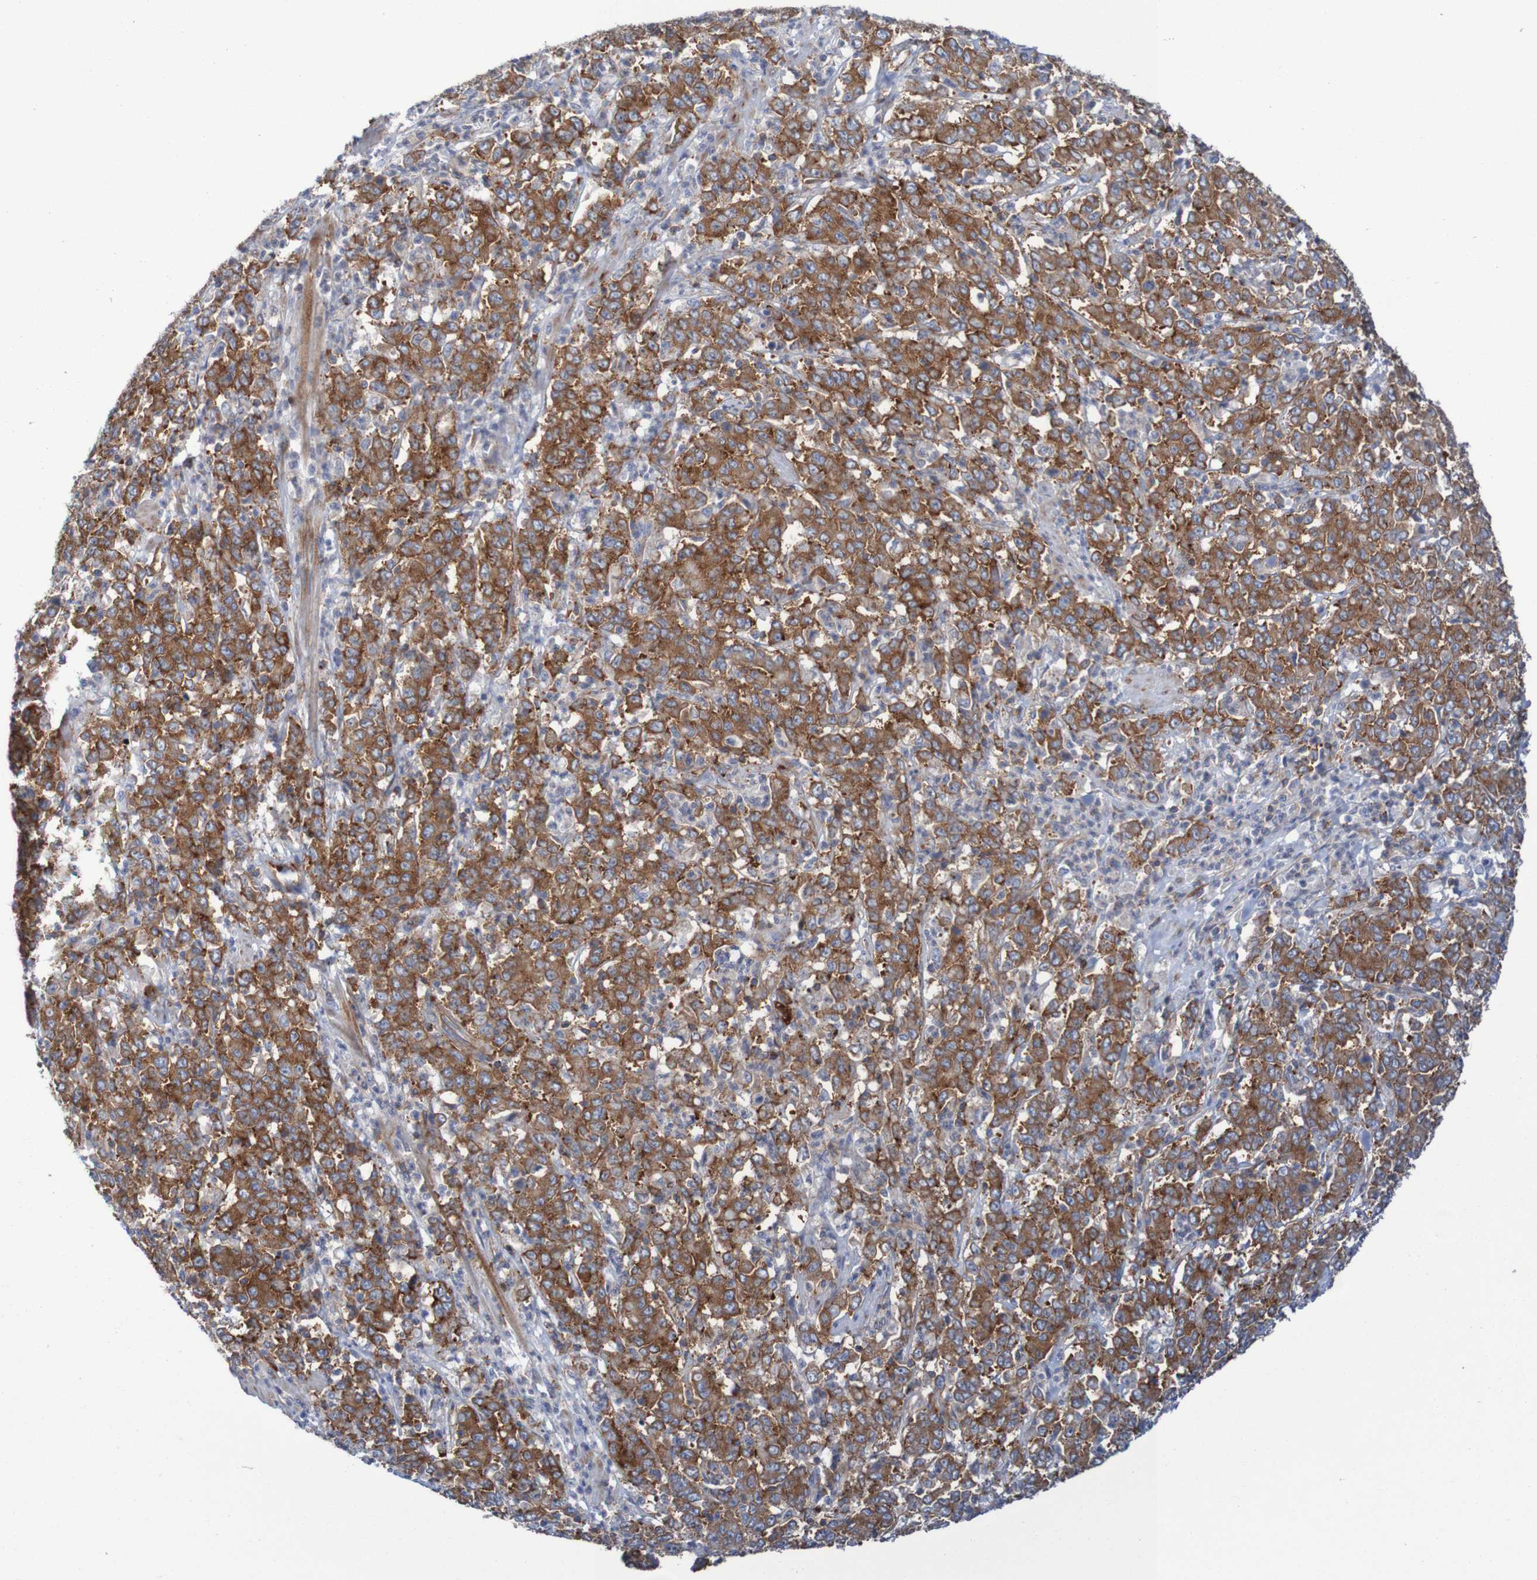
{"staining": {"intensity": "moderate", "quantity": ">75%", "location": "cytoplasmic/membranous"}, "tissue": "stomach cancer", "cell_type": "Tumor cells", "image_type": "cancer", "snomed": [{"axis": "morphology", "description": "Adenocarcinoma, NOS"}, {"axis": "topography", "description": "Stomach, lower"}], "caption": "Immunohistochemical staining of stomach cancer (adenocarcinoma) displays medium levels of moderate cytoplasmic/membranous protein expression in about >75% of tumor cells.", "gene": "FXR2", "patient": {"sex": "female", "age": 71}}